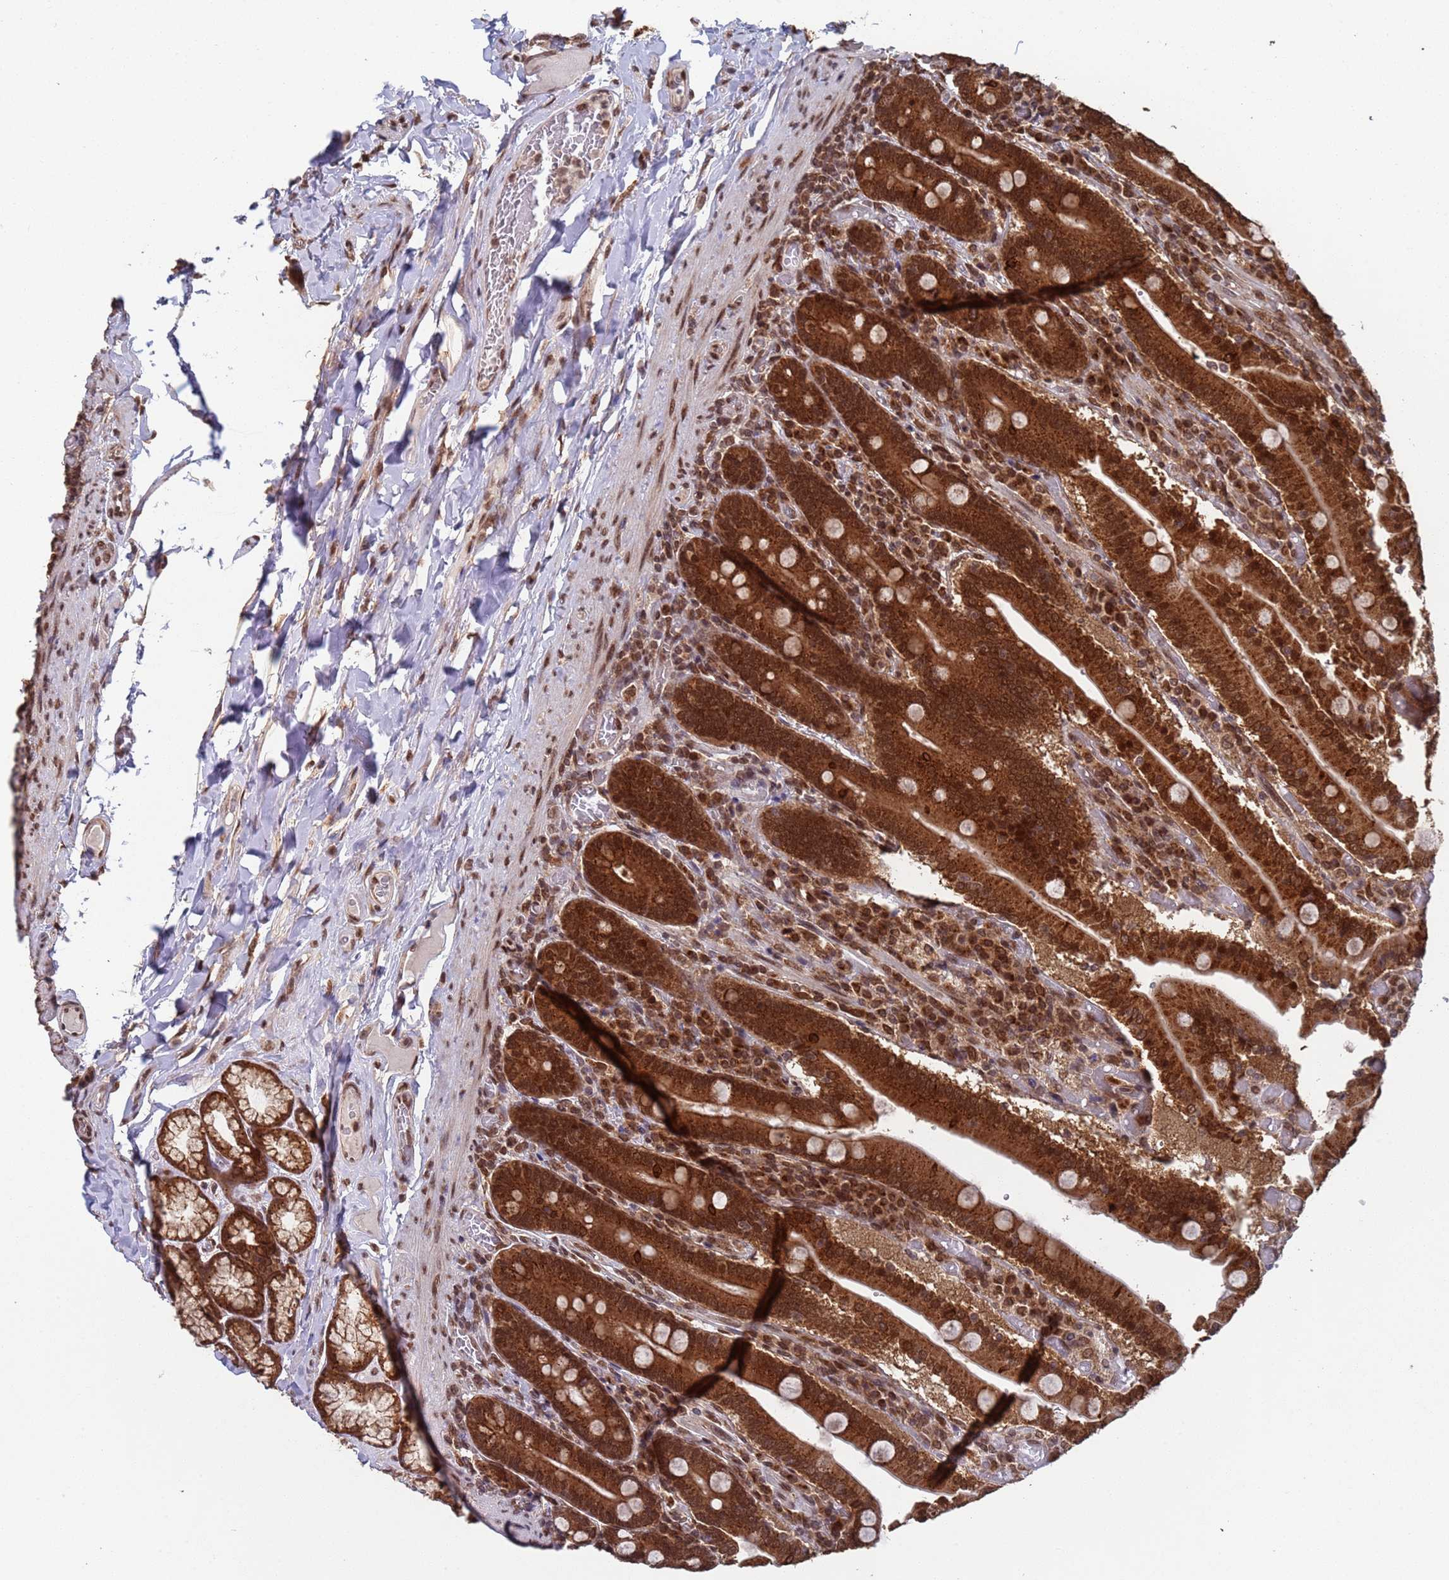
{"staining": {"intensity": "strong", "quantity": ">75%", "location": "cytoplasmic/membranous,nuclear"}, "tissue": "duodenum", "cell_type": "Glandular cells", "image_type": "normal", "snomed": [{"axis": "morphology", "description": "Normal tissue, NOS"}, {"axis": "topography", "description": "Duodenum"}], "caption": "Duodenum stained with DAB (3,3'-diaminobenzidine) IHC exhibits high levels of strong cytoplasmic/membranous,nuclear expression in approximately >75% of glandular cells.", "gene": "FUBP3", "patient": {"sex": "female", "age": 62}}